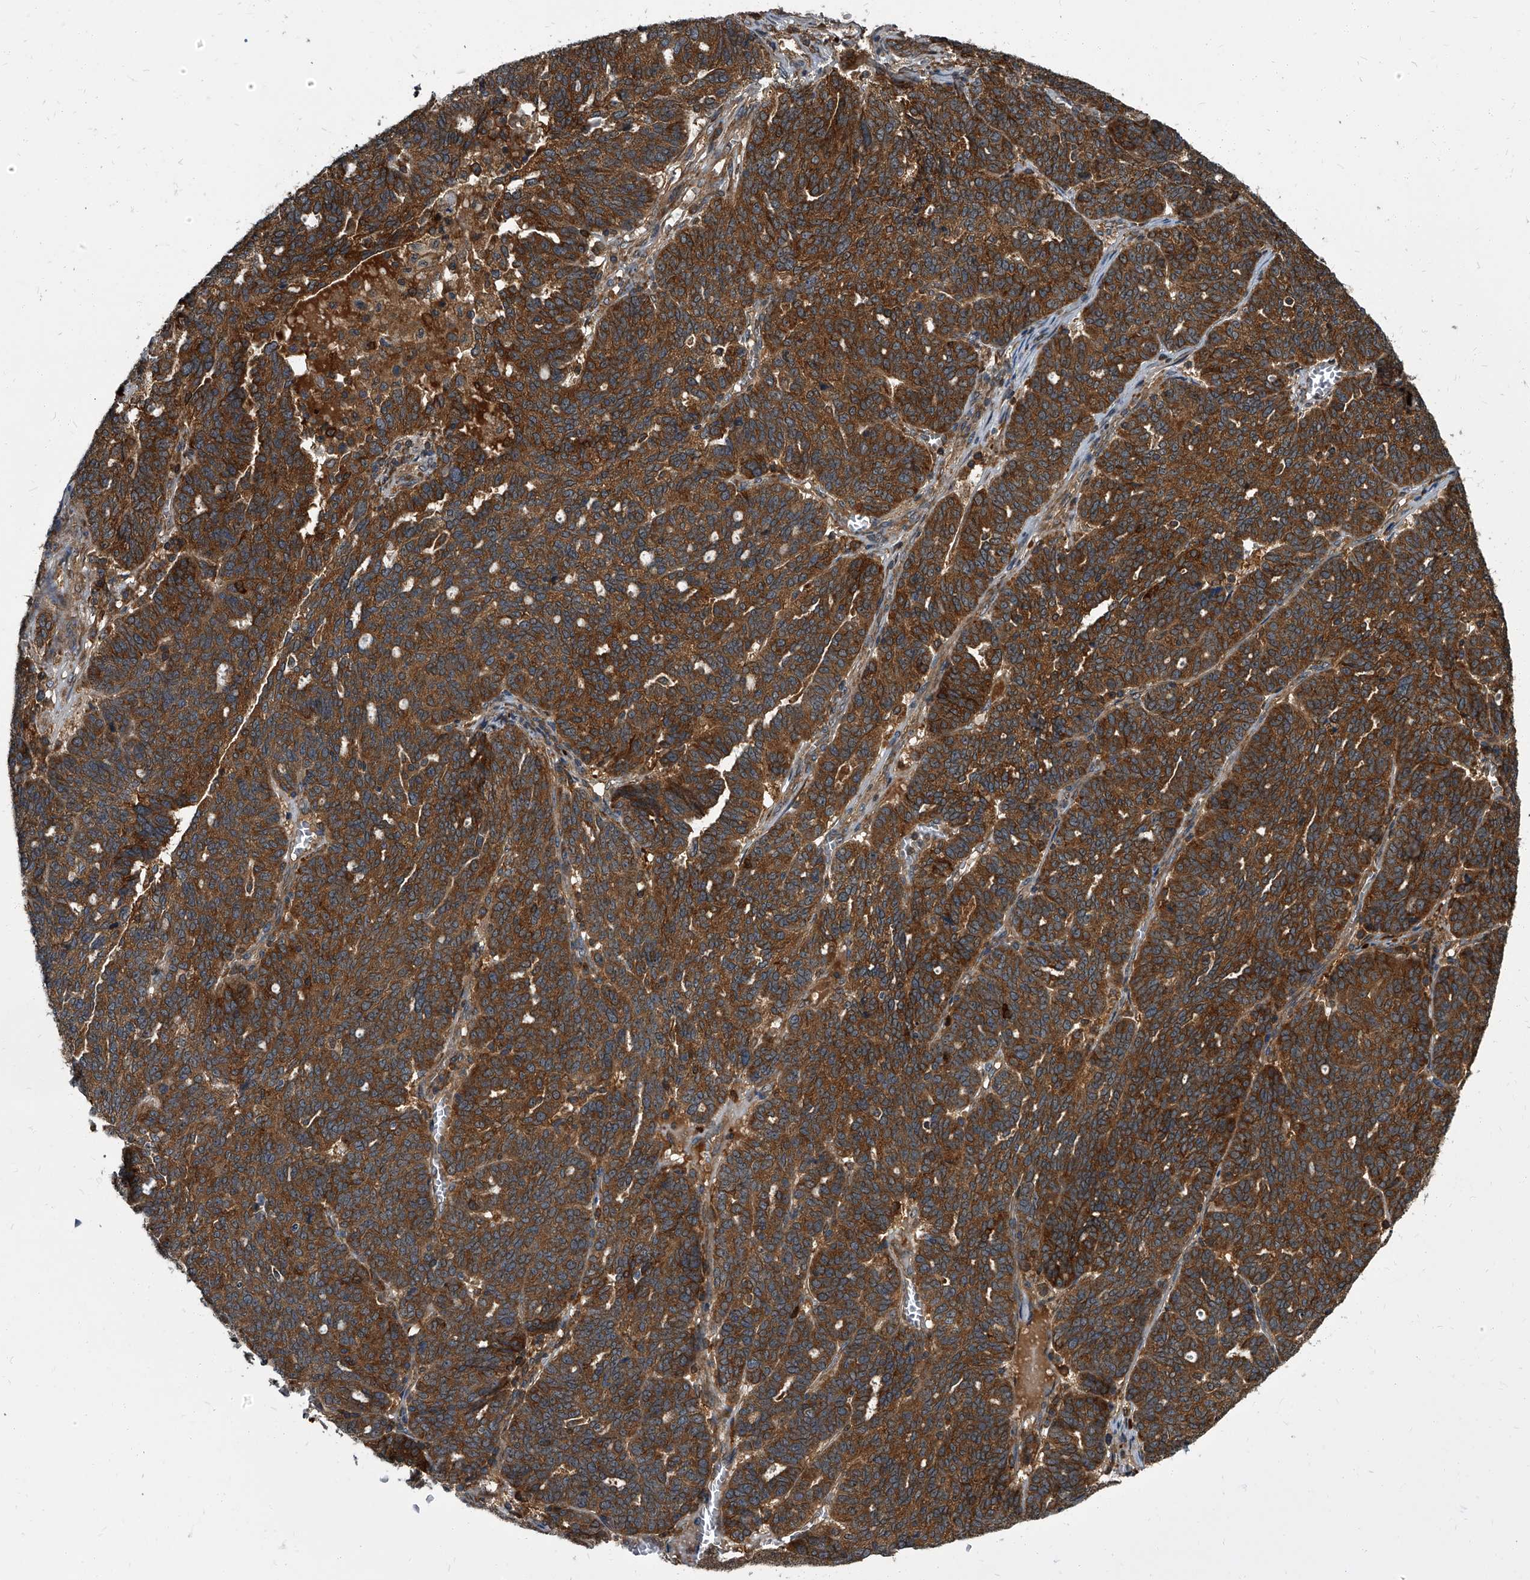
{"staining": {"intensity": "strong", "quantity": ">75%", "location": "cytoplasmic/membranous"}, "tissue": "ovarian cancer", "cell_type": "Tumor cells", "image_type": "cancer", "snomed": [{"axis": "morphology", "description": "Cystadenocarcinoma, serous, NOS"}, {"axis": "topography", "description": "Ovary"}], "caption": "Serous cystadenocarcinoma (ovarian) tissue demonstrates strong cytoplasmic/membranous positivity in about >75% of tumor cells, visualized by immunohistochemistry.", "gene": "CDV3", "patient": {"sex": "female", "age": 59}}